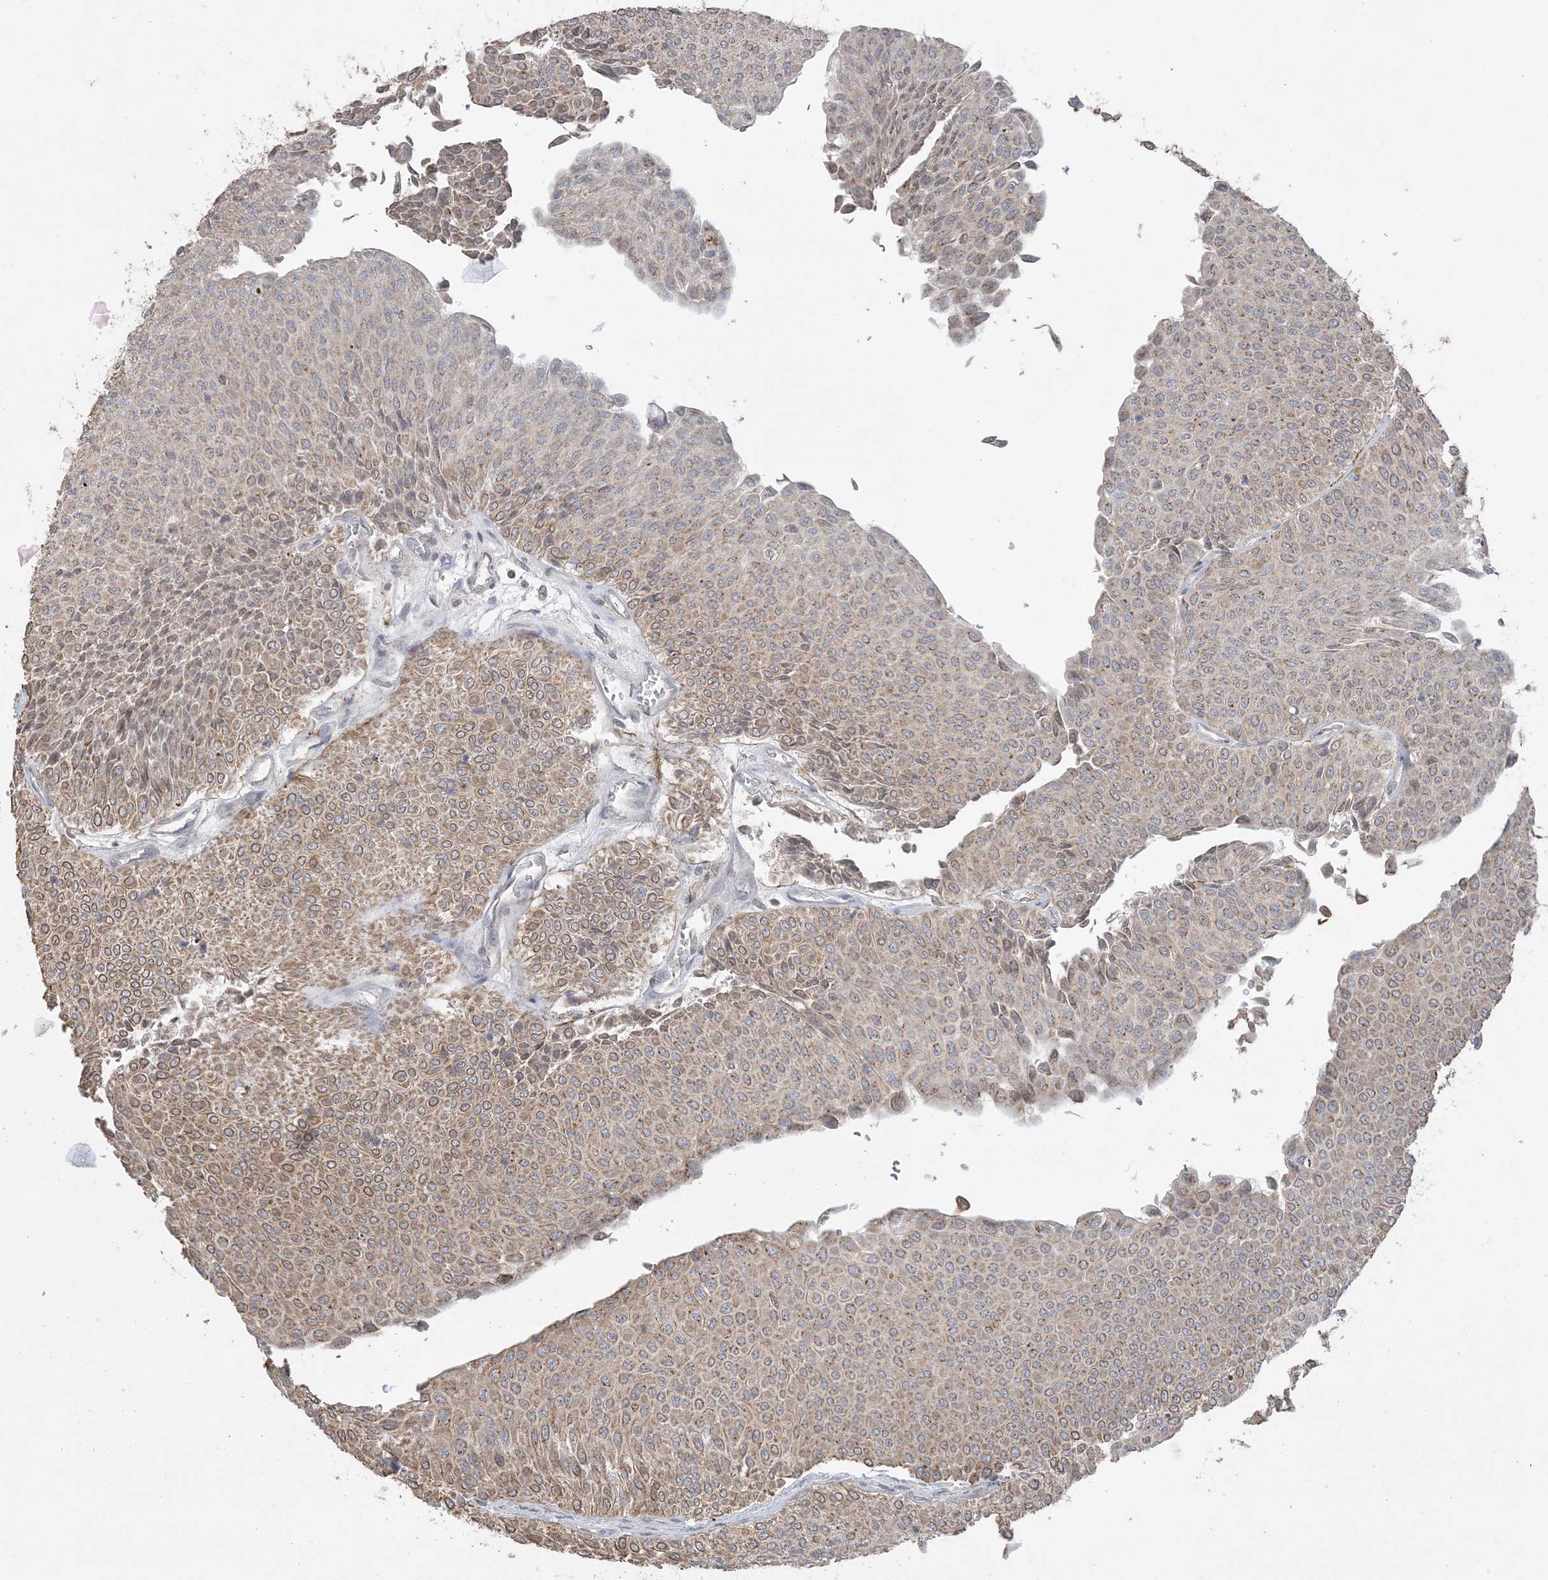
{"staining": {"intensity": "moderate", "quantity": ">75%", "location": "cytoplasmic/membranous"}, "tissue": "urothelial cancer", "cell_type": "Tumor cells", "image_type": "cancer", "snomed": [{"axis": "morphology", "description": "Urothelial carcinoma, Low grade"}, {"axis": "topography", "description": "Urinary bladder"}], "caption": "Tumor cells exhibit medium levels of moderate cytoplasmic/membranous expression in about >75% of cells in urothelial carcinoma (low-grade).", "gene": "XRN1", "patient": {"sex": "male", "age": 78}}